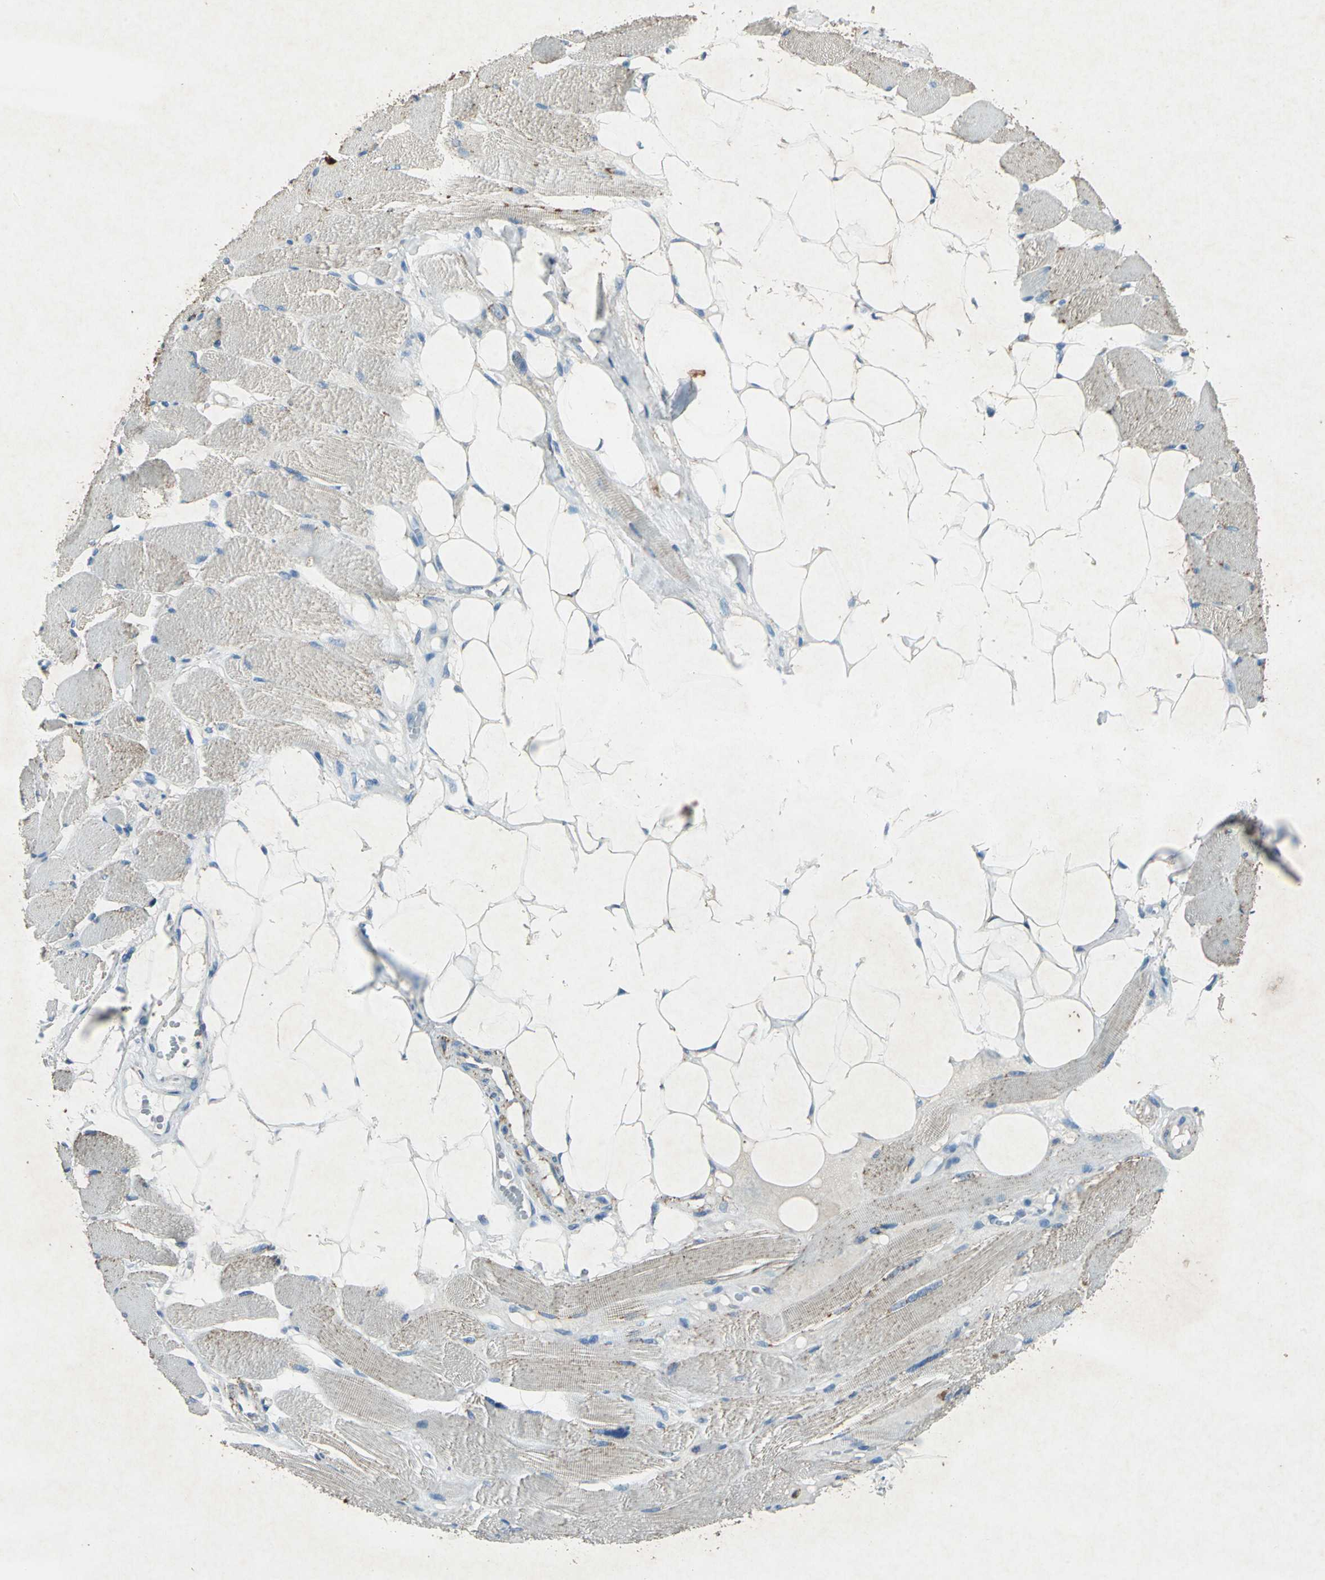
{"staining": {"intensity": "weak", "quantity": "<25%", "location": "cytoplasmic/membranous"}, "tissue": "skeletal muscle", "cell_type": "Myocytes", "image_type": "normal", "snomed": [{"axis": "morphology", "description": "Normal tissue, NOS"}, {"axis": "topography", "description": "Skeletal muscle"}, {"axis": "topography", "description": "Peripheral nerve tissue"}], "caption": "Myocytes are negative for brown protein staining in normal skeletal muscle. (Stains: DAB (3,3'-diaminobenzidine) immunohistochemistry with hematoxylin counter stain, Microscopy: brightfield microscopy at high magnification).", "gene": "CAMK2B", "patient": {"sex": "female", "age": 84}}